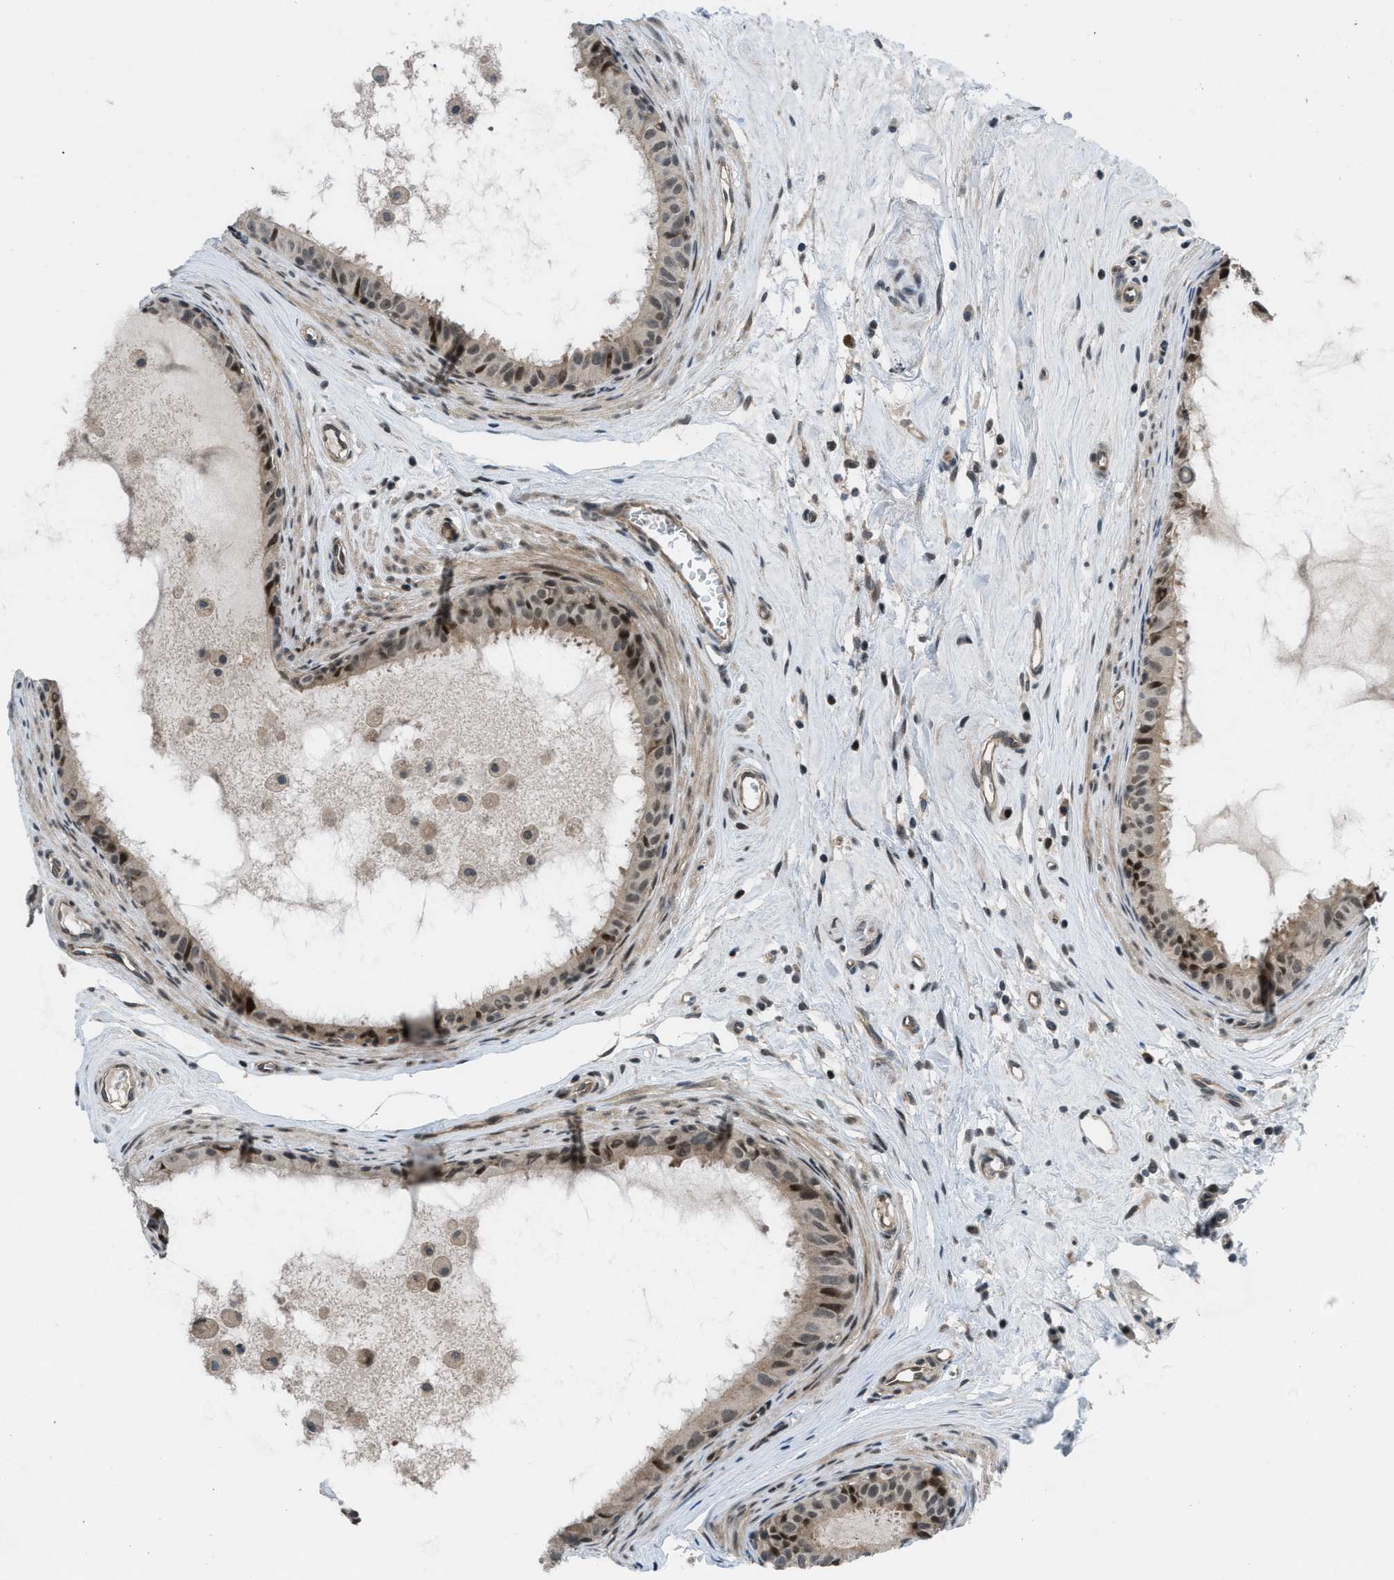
{"staining": {"intensity": "moderate", "quantity": ">75%", "location": "cytoplasmic/membranous,nuclear"}, "tissue": "epididymis", "cell_type": "Glandular cells", "image_type": "normal", "snomed": [{"axis": "morphology", "description": "Normal tissue, NOS"}, {"axis": "morphology", "description": "Inflammation, NOS"}, {"axis": "topography", "description": "Epididymis"}], "caption": "DAB immunohistochemical staining of unremarkable human epididymis exhibits moderate cytoplasmic/membranous,nuclear protein expression in about >75% of glandular cells. (DAB IHC, brown staining for protein, blue staining for nuclei).", "gene": "SETD5", "patient": {"sex": "male", "age": 85}}